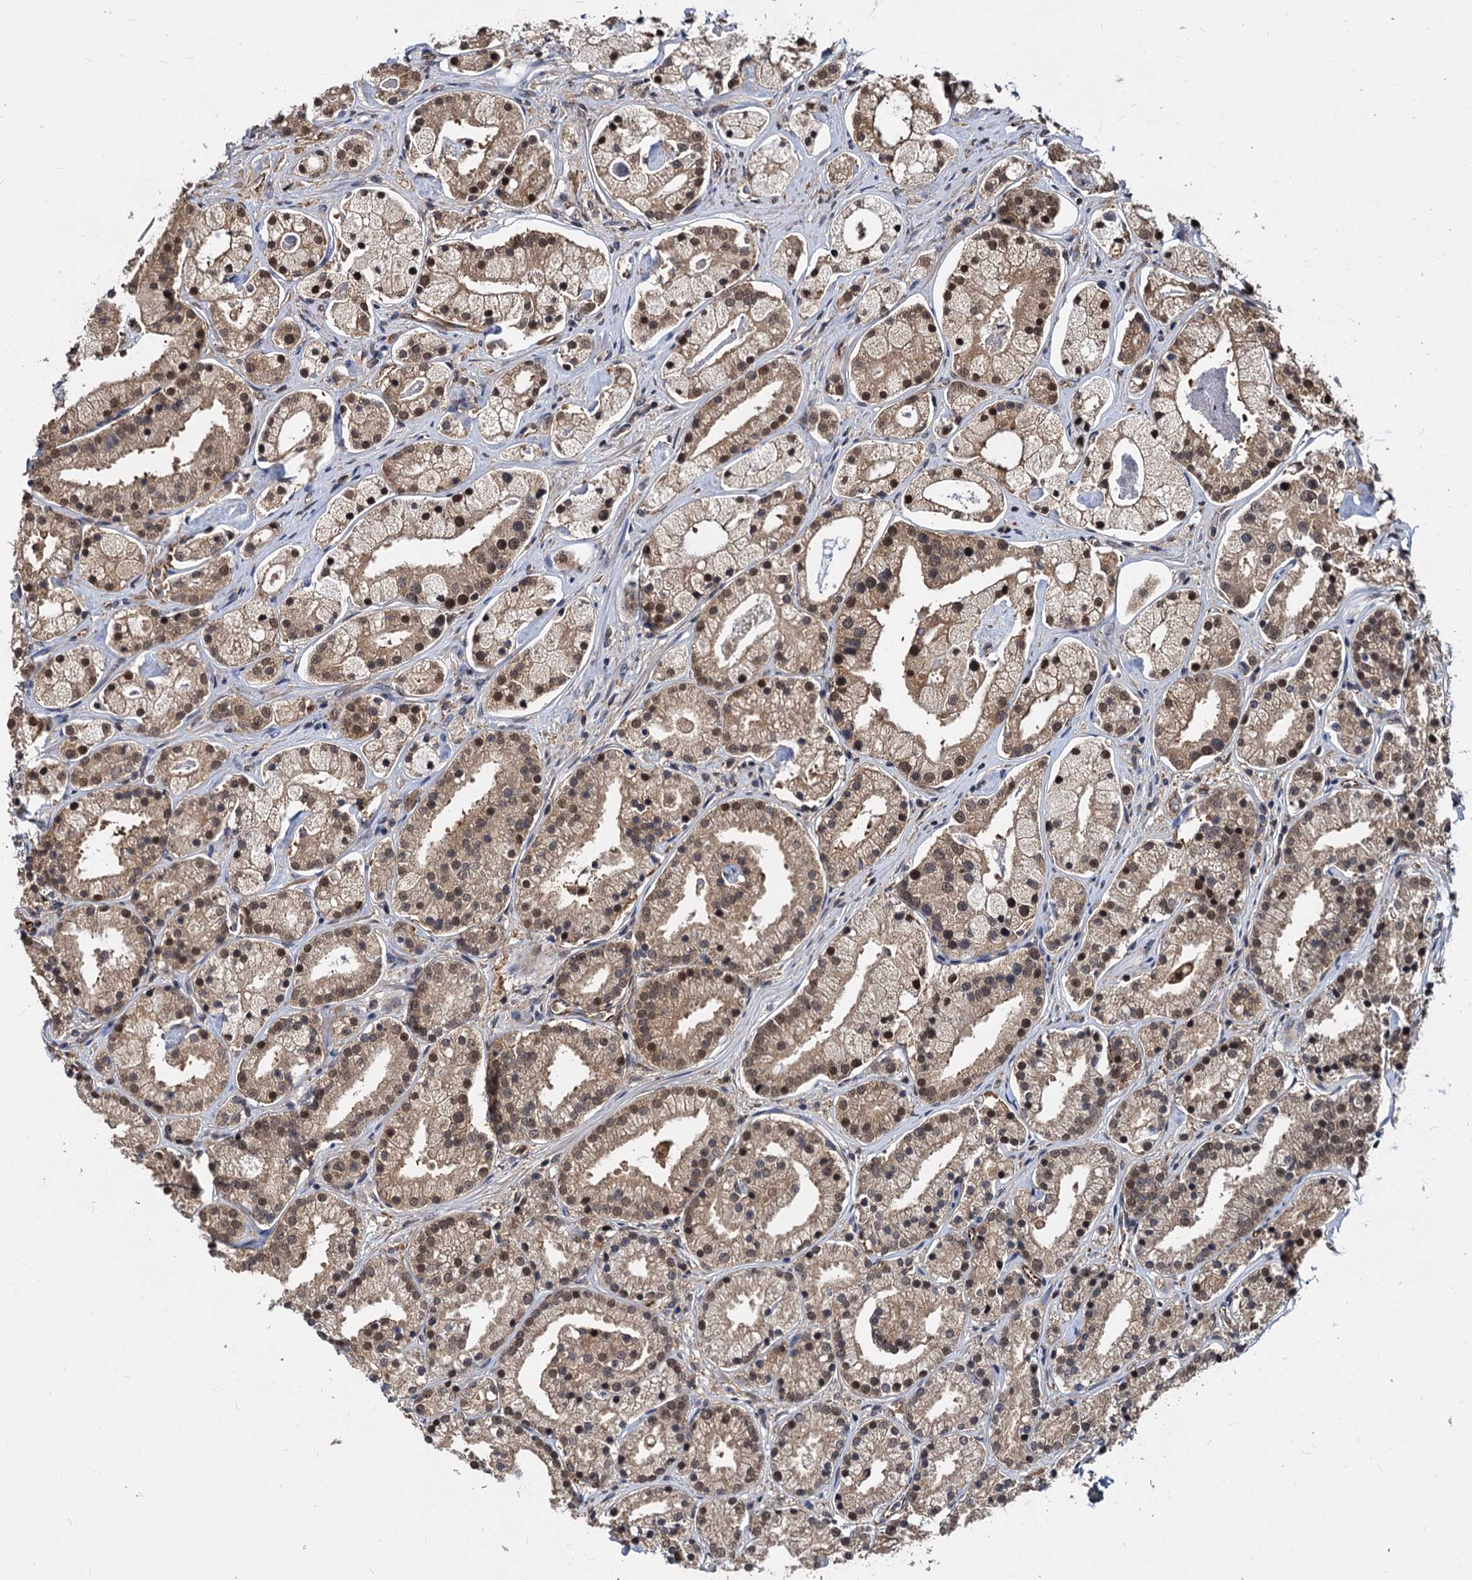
{"staining": {"intensity": "moderate", "quantity": ">75%", "location": "cytoplasmic/membranous,nuclear"}, "tissue": "prostate cancer", "cell_type": "Tumor cells", "image_type": "cancer", "snomed": [{"axis": "morphology", "description": "Adenocarcinoma, High grade"}, {"axis": "topography", "description": "Prostate"}], "caption": "High-grade adenocarcinoma (prostate) stained with DAB immunohistochemistry reveals medium levels of moderate cytoplasmic/membranous and nuclear expression in about >75% of tumor cells.", "gene": "PSMD4", "patient": {"sex": "male", "age": 69}}